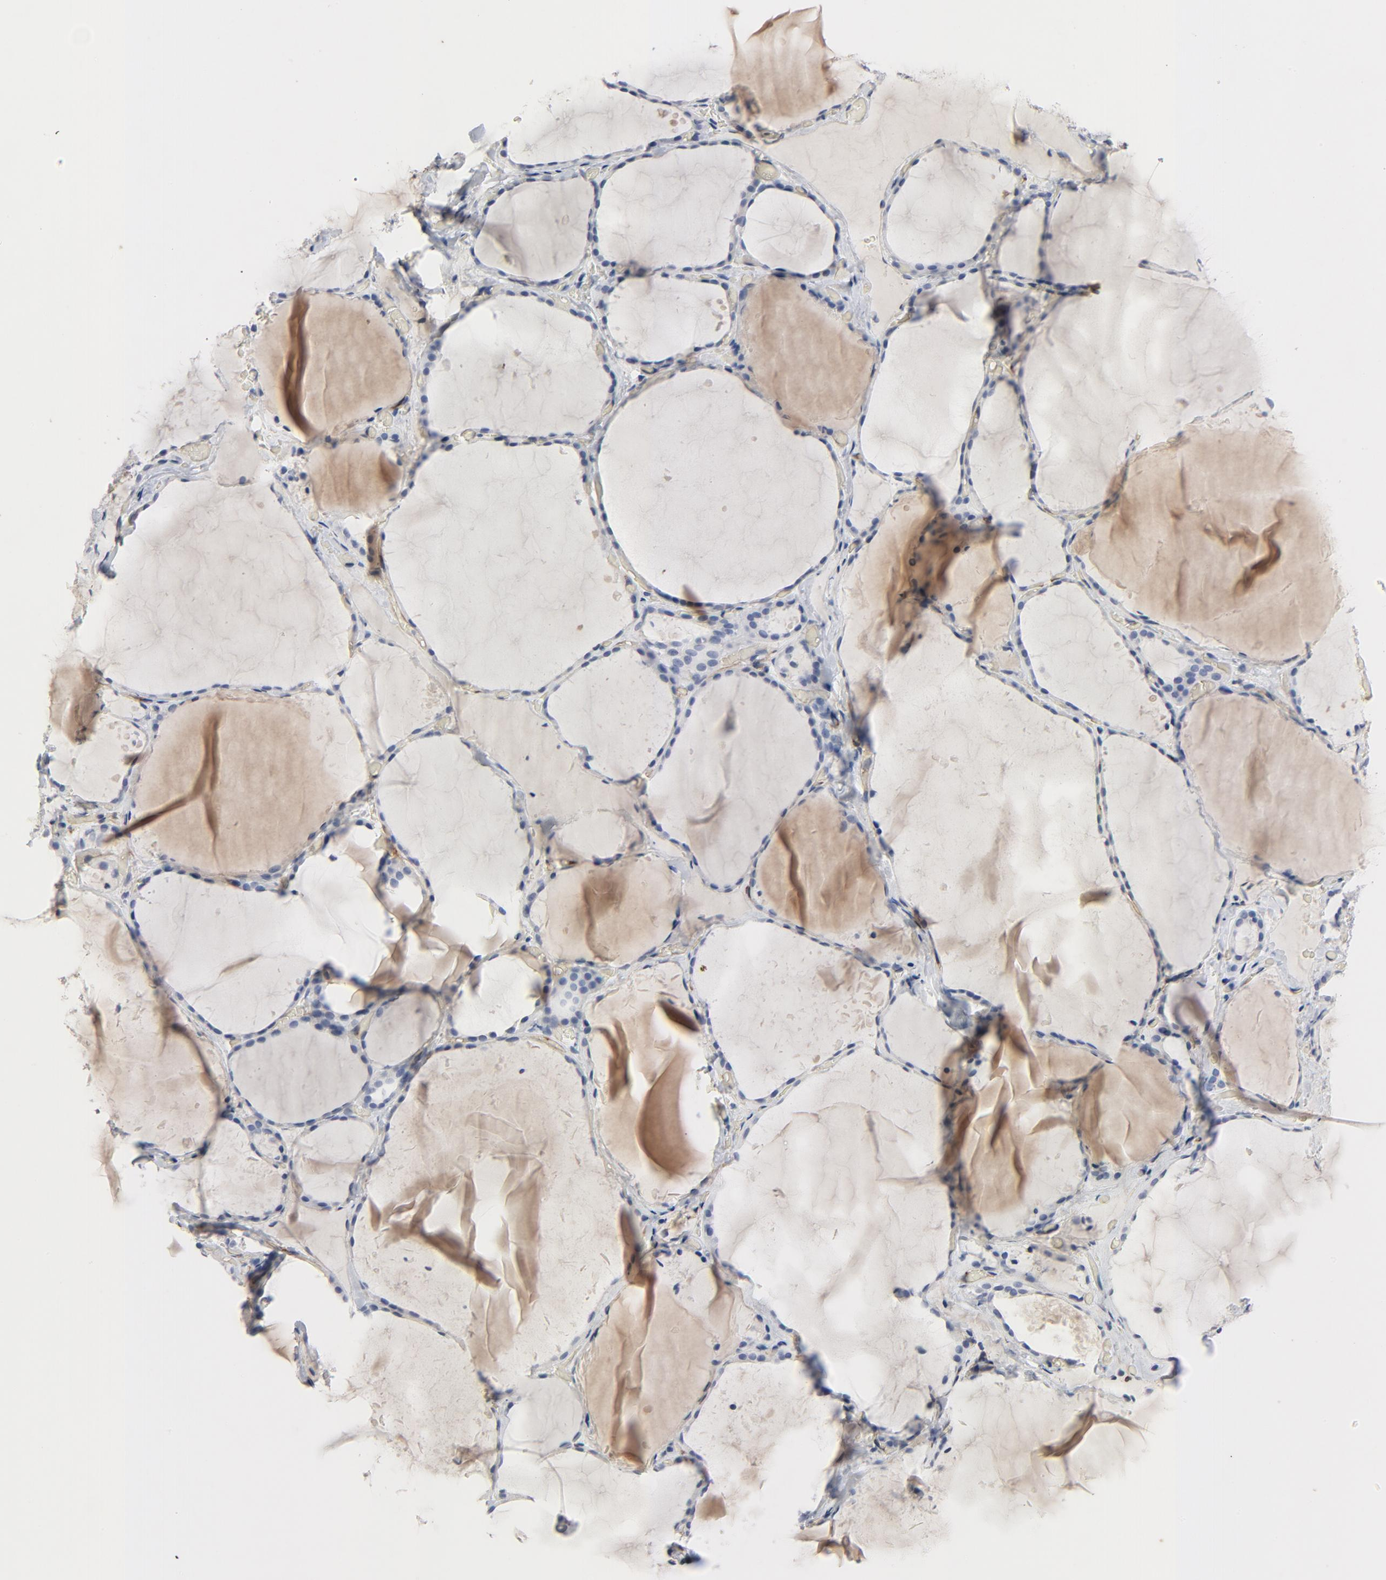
{"staining": {"intensity": "negative", "quantity": "none", "location": "none"}, "tissue": "thyroid gland", "cell_type": "Glandular cells", "image_type": "normal", "snomed": [{"axis": "morphology", "description": "Normal tissue, NOS"}, {"axis": "topography", "description": "Thyroid gland"}], "caption": "Glandular cells show no significant protein expression in benign thyroid gland.", "gene": "KDR", "patient": {"sex": "female", "age": 22}}